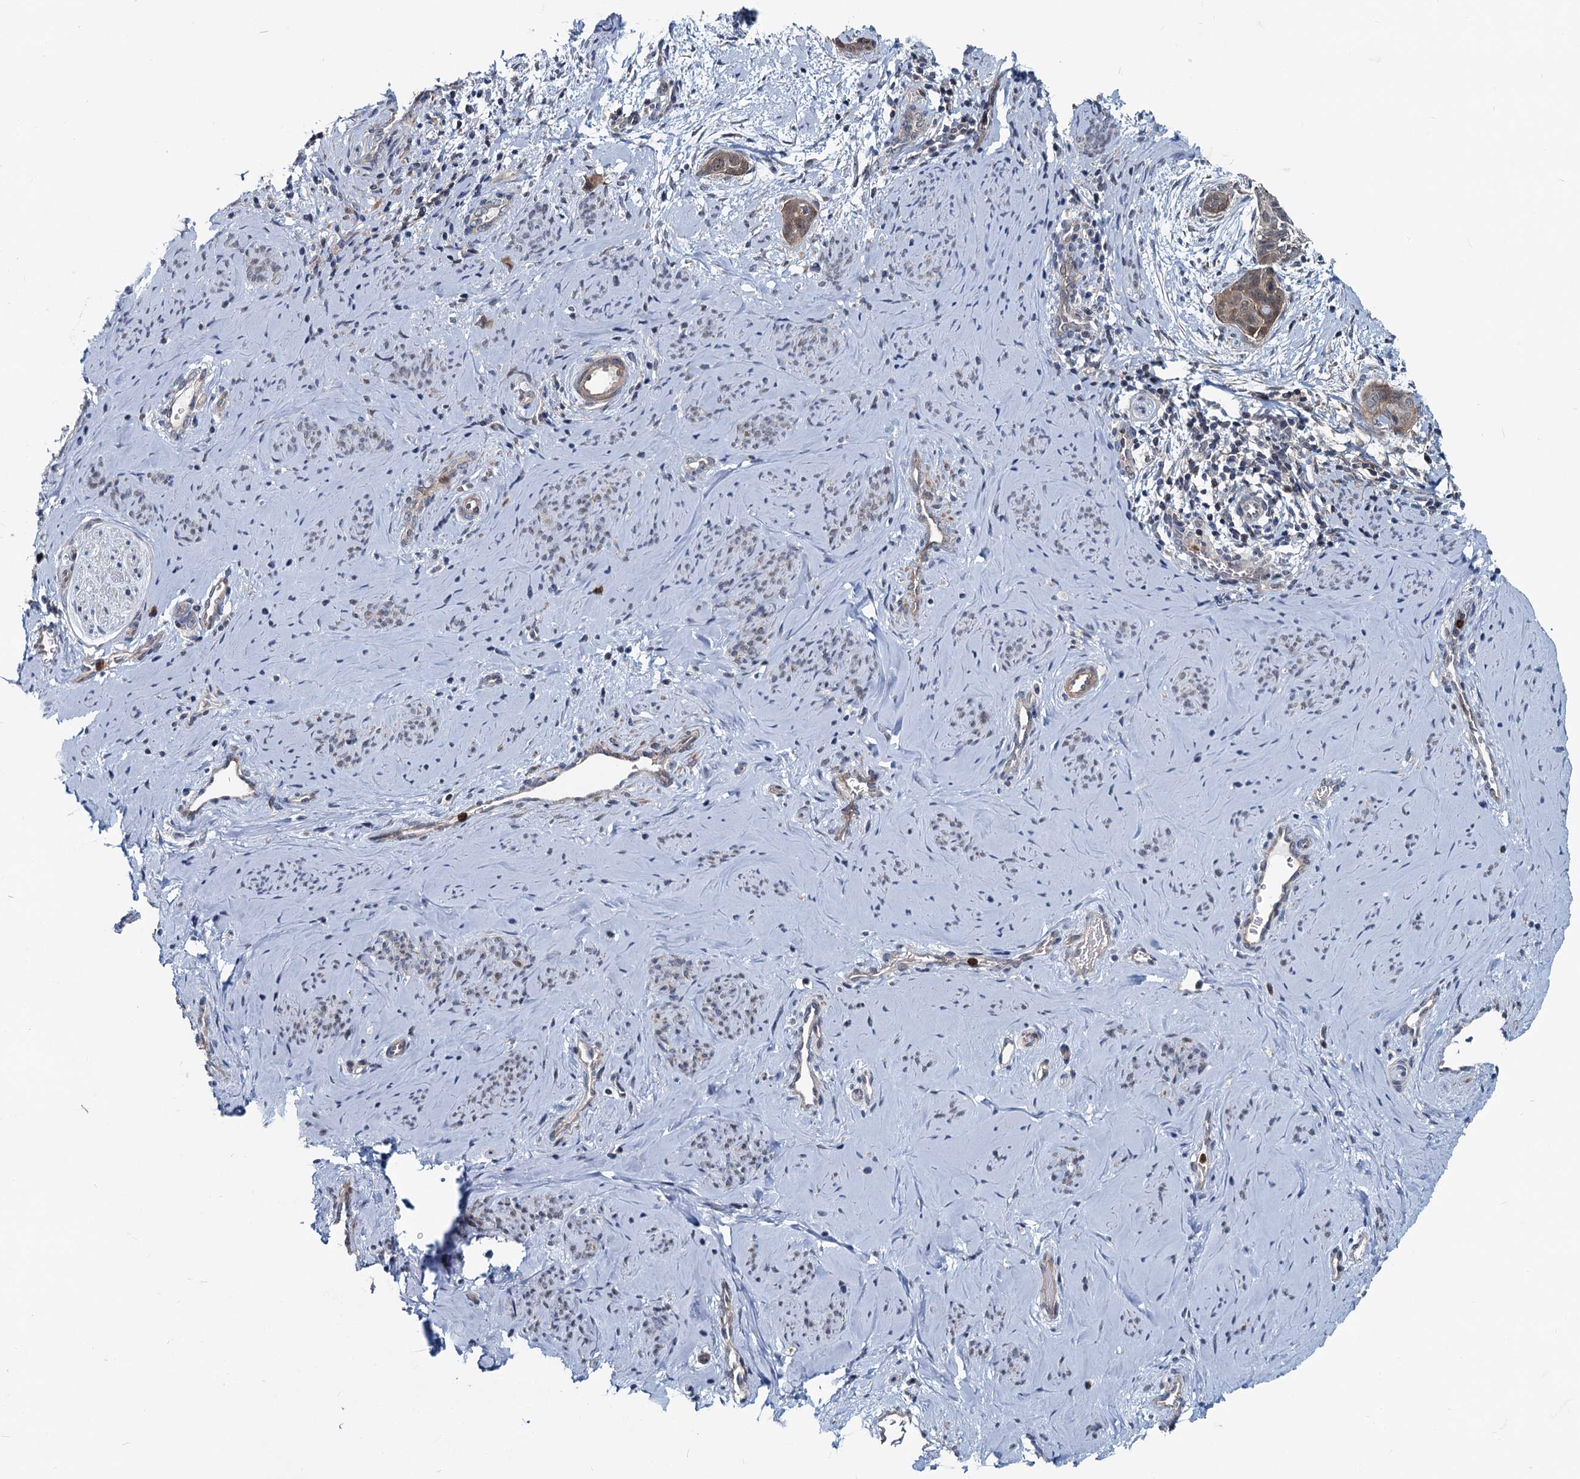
{"staining": {"intensity": "weak", "quantity": "25%-75%", "location": "cytoplasmic/membranous"}, "tissue": "cervical cancer", "cell_type": "Tumor cells", "image_type": "cancer", "snomed": [{"axis": "morphology", "description": "Squamous cell carcinoma, NOS"}, {"axis": "topography", "description": "Cervix"}], "caption": "Cervical squamous cell carcinoma stained with a protein marker displays weak staining in tumor cells.", "gene": "ADCY2", "patient": {"sex": "female", "age": 33}}